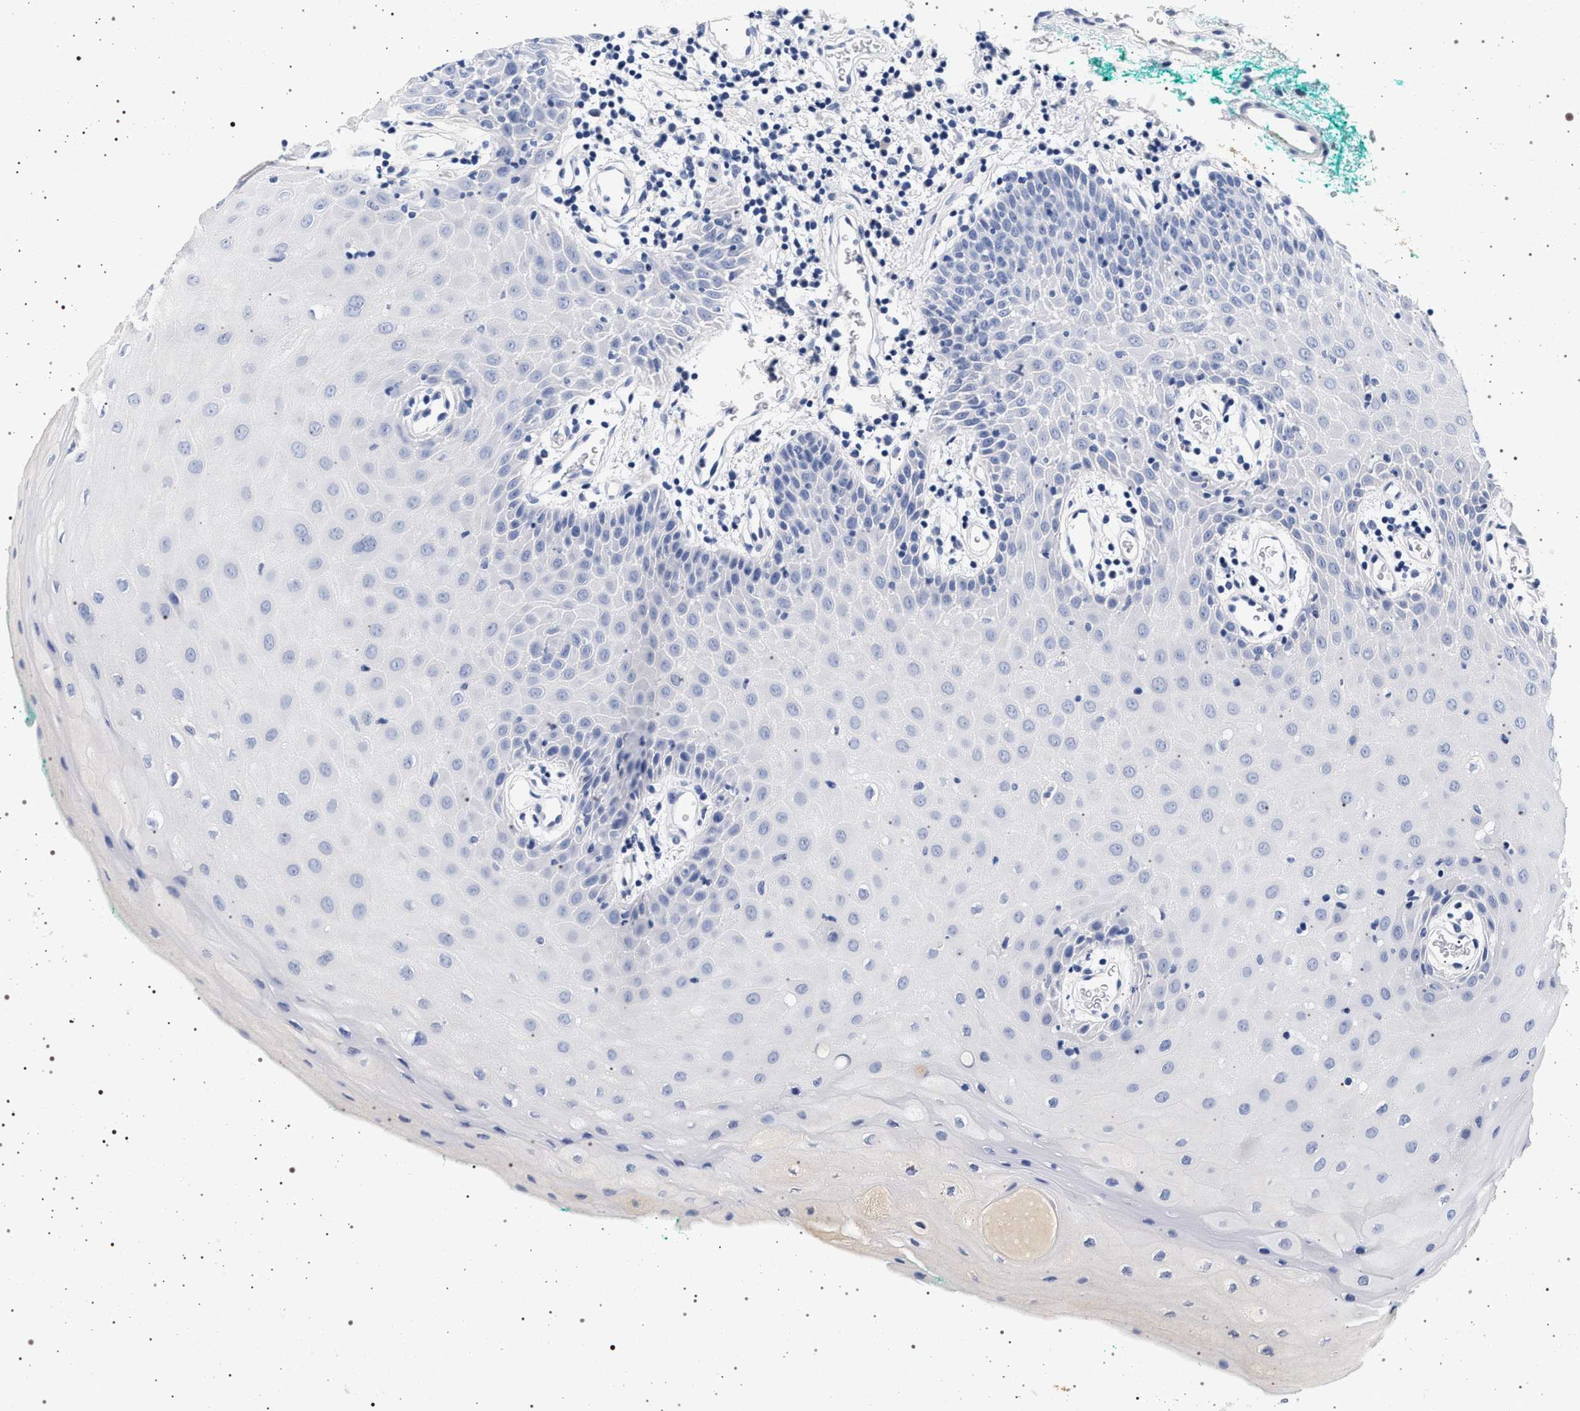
{"staining": {"intensity": "negative", "quantity": "none", "location": "none"}, "tissue": "oral mucosa", "cell_type": "Squamous epithelial cells", "image_type": "normal", "snomed": [{"axis": "morphology", "description": "Normal tissue, NOS"}, {"axis": "morphology", "description": "Squamous cell carcinoma, NOS"}, {"axis": "topography", "description": "Oral tissue"}, {"axis": "topography", "description": "Salivary gland"}, {"axis": "topography", "description": "Head-Neck"}], "caption": "Oral mucosa stained for a protein using IHC demonstrates no expression squamous epithelial cells.", "gene": "MAPK10", "patient": {"sex": "female", "age": 62}}